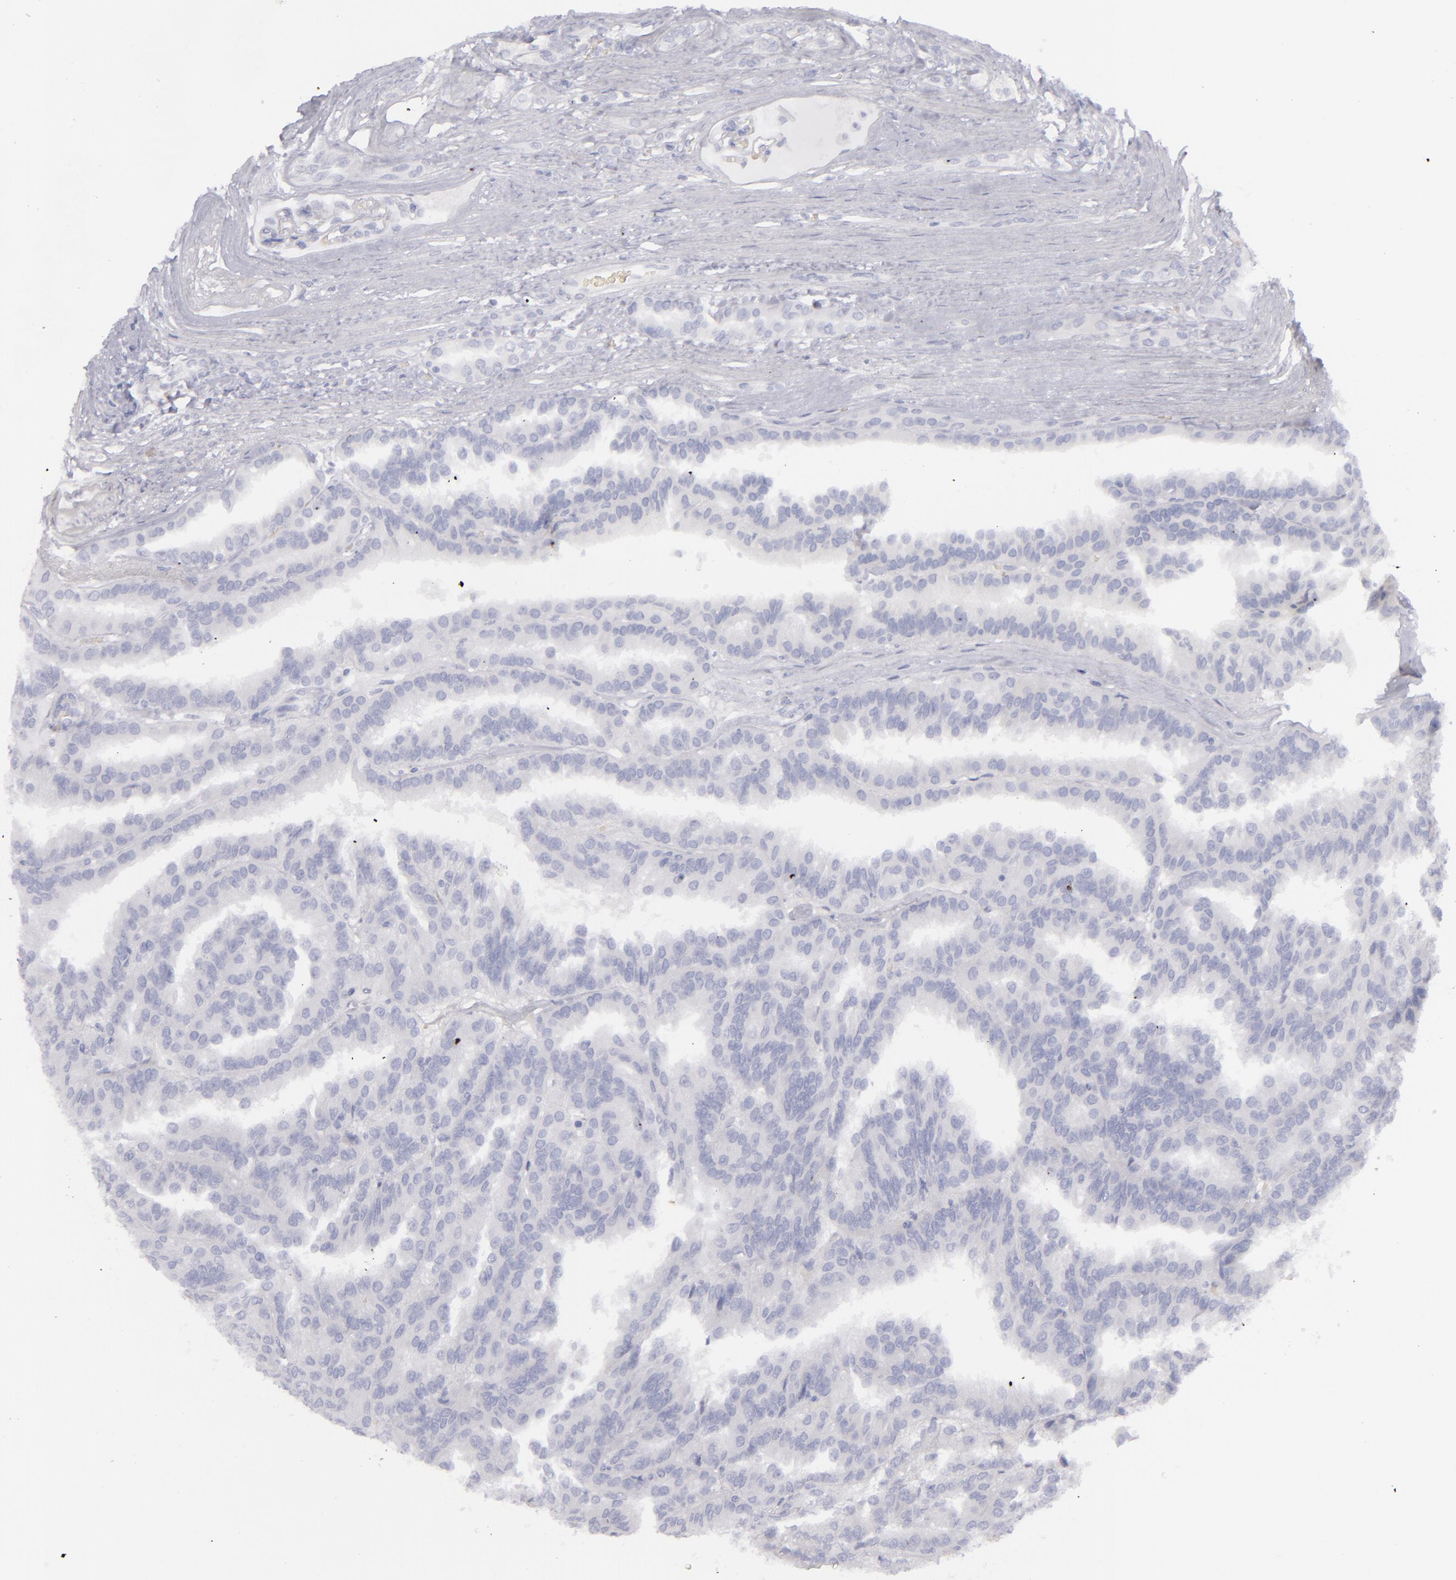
{"staining": {"intensity": "negative", "quantity": "none", "location": "none"}, "tissue": "renal cancer", "cell_type": "Tumor cells", "image_type": "cancer", "snomed": [{"axis": "morphology", "description": "Adenocarcinoma, NOS"}, {"axis": "topography", "description": "Kidney"}], "caption": "Tumor cells show no significant protein staining in renal adenocarcinoma.", "gene": "CD22", "patient": {"sex": "male", "age": 46}}